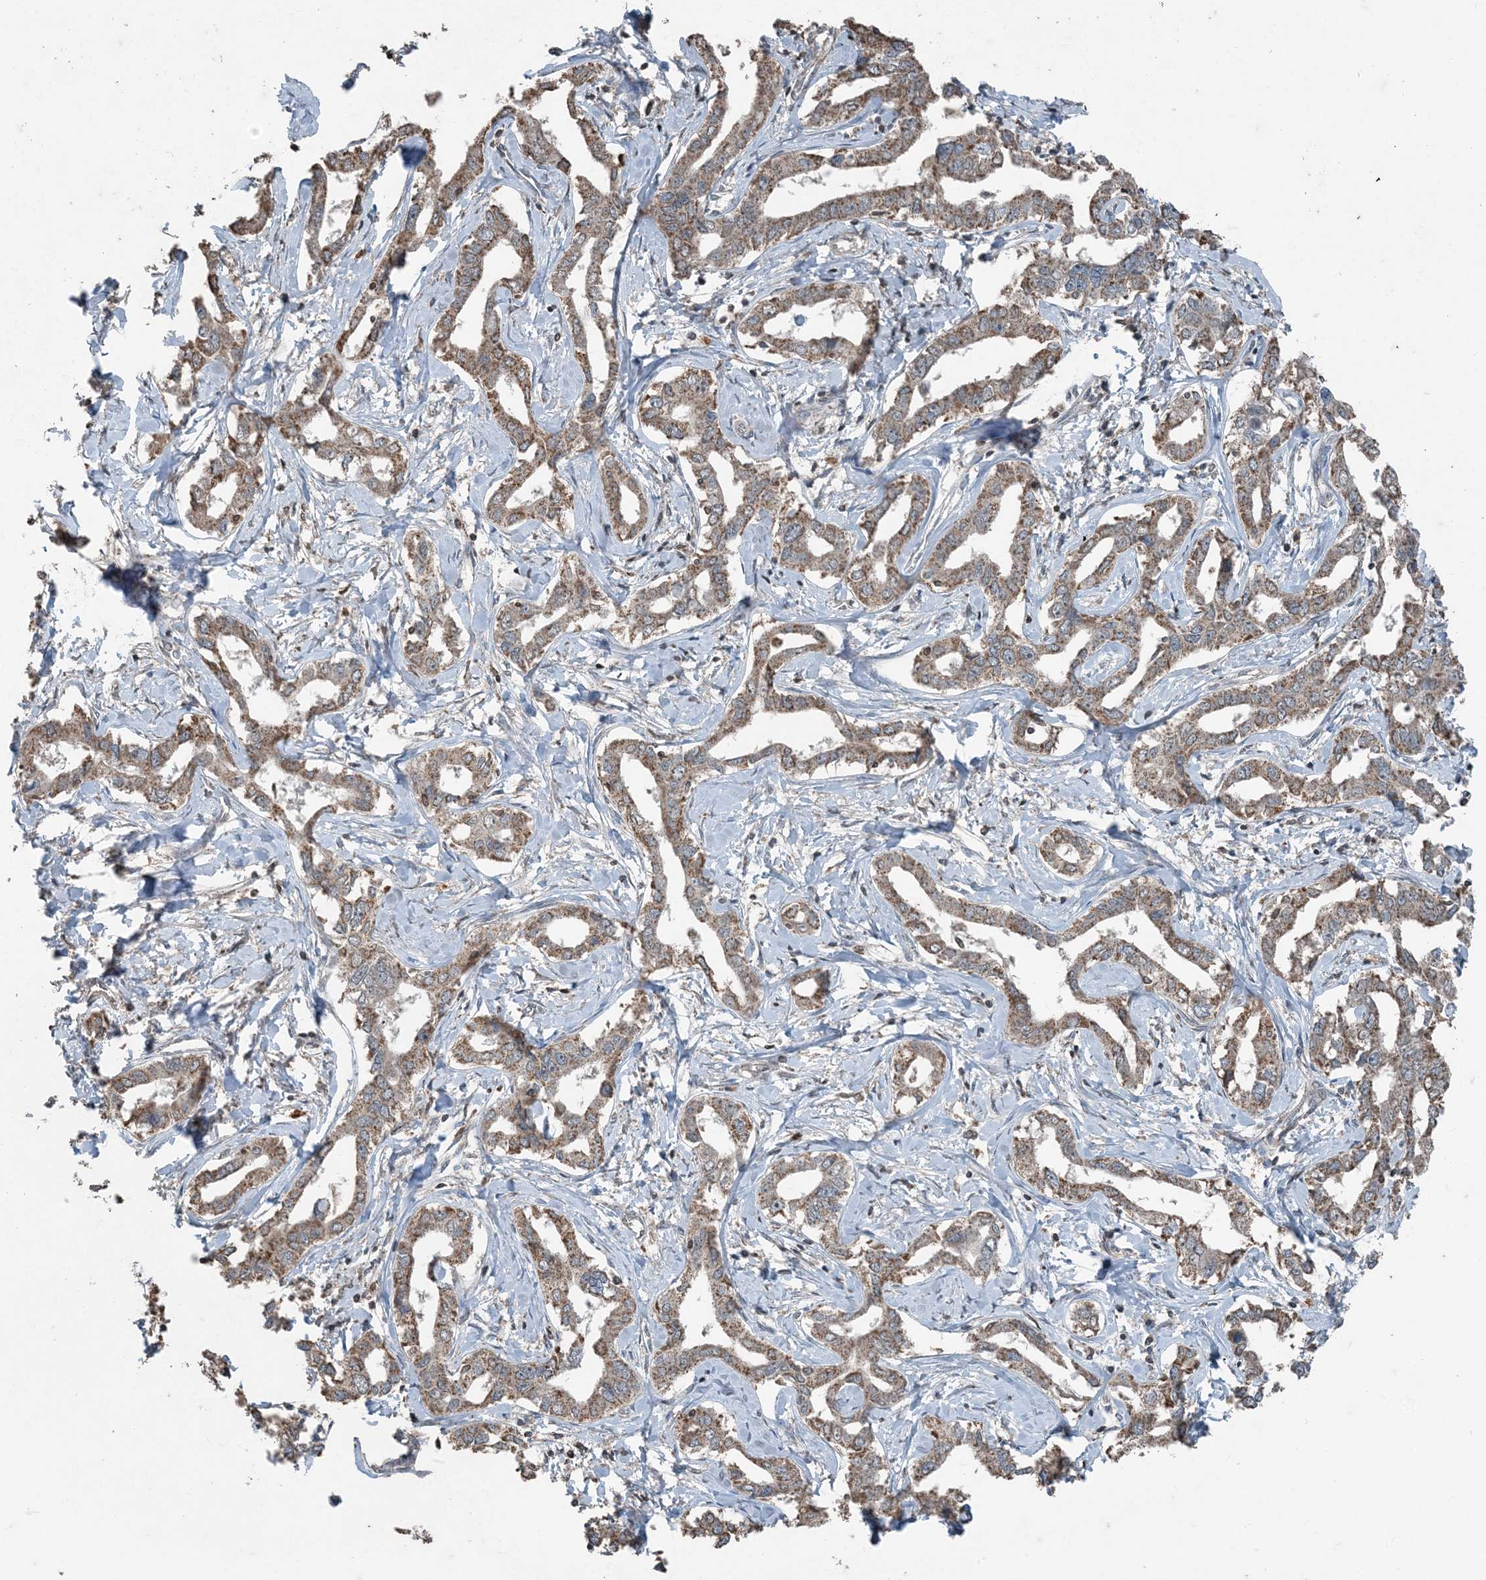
{"staining": {"intensity": "moderate", "quantity": ">75%", "location": "cytoplasmic/membranous"}, "tissue": "liver cancer", "cell_type": "Tumor cells", "image_type": "cancer", "snomed": [{"axis": "morphology", "description": "Cholangiocarcinoma"}, {"axis": "topography", "description": "Liver"}], "caption": "The histopathology image shows immunohistochemical staining of cholangiocarcinoma (liver). There is moderate cytoplasmic/membranous staining is identified in approximately >75% of tumor cells.", "gene": "GNL1", "patient": {"sex": "male", "age": 59}}